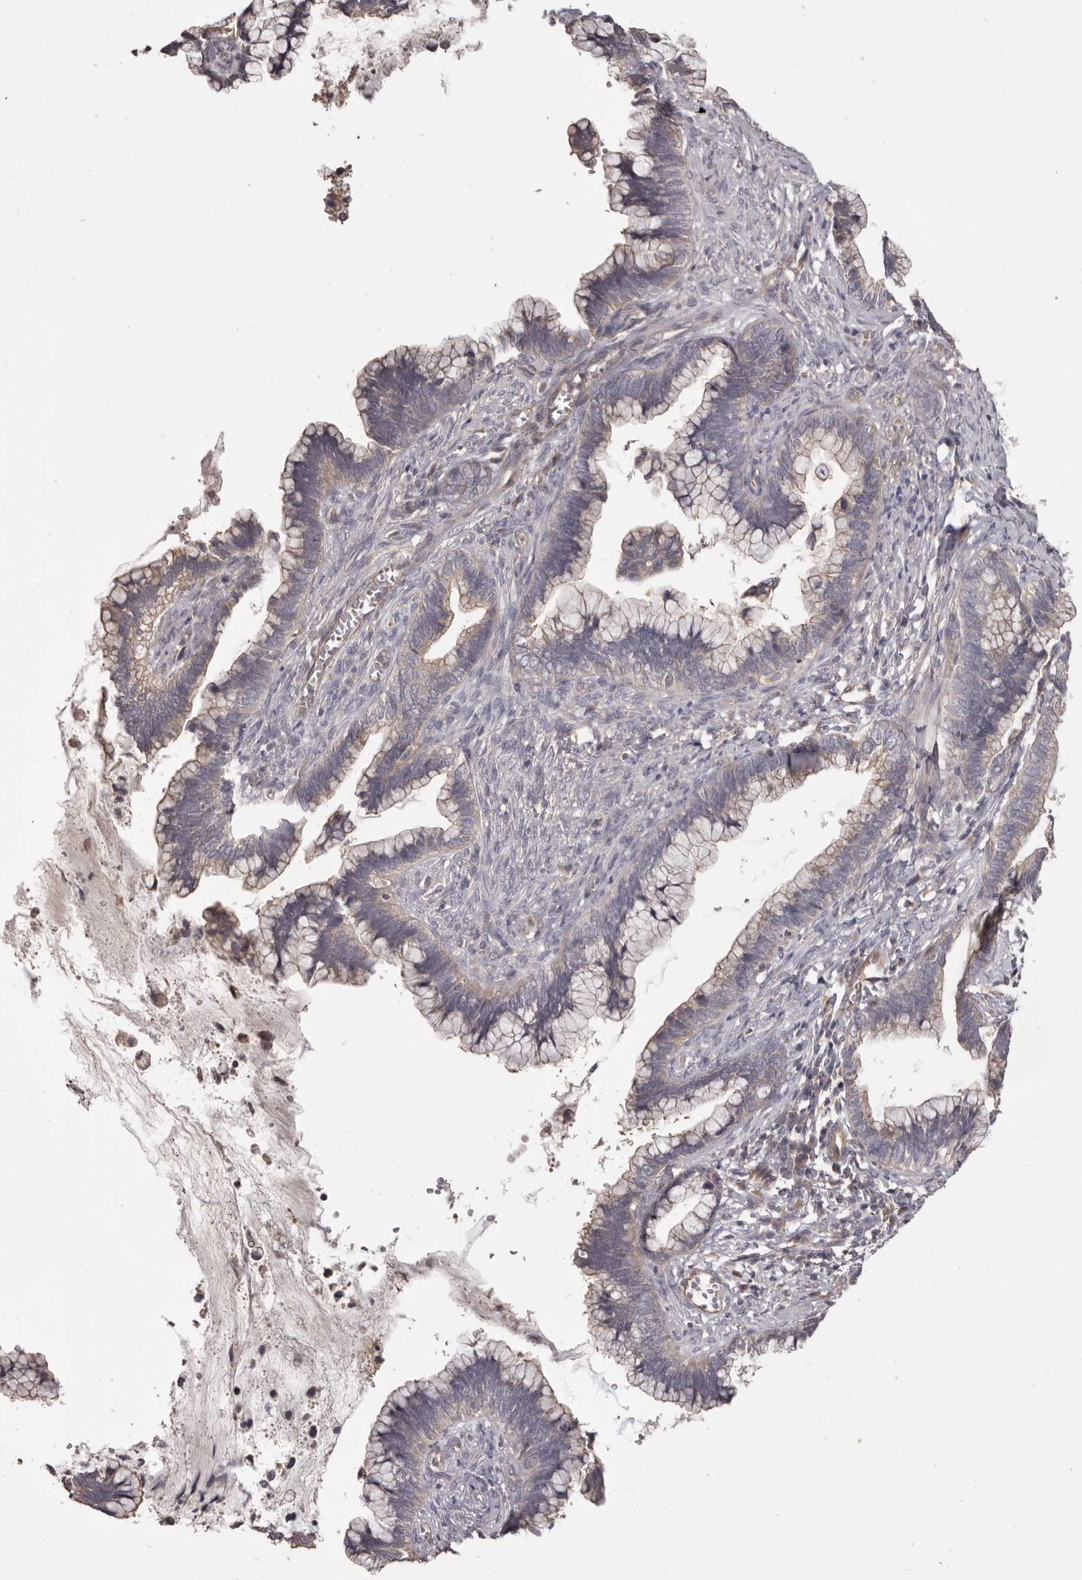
{"staining": {"intensity": "weak", "quantity": "<25%", "location": "cytoplasmic/membranous"}, "tissue": "cervical cancer", "cell_type": "Tumor cells", "image_type": "cancer", "snomed": [{"axis": "morphology", "description": "Adenocarcinoma, NOS"}, {"axis": "topography", "description": "Cervix"}], "caption": "IHC of cervical cancer reveals no expression in tumor cells.", "gene": "HRH1", "patient": {"sex": "female", "age": 44}}